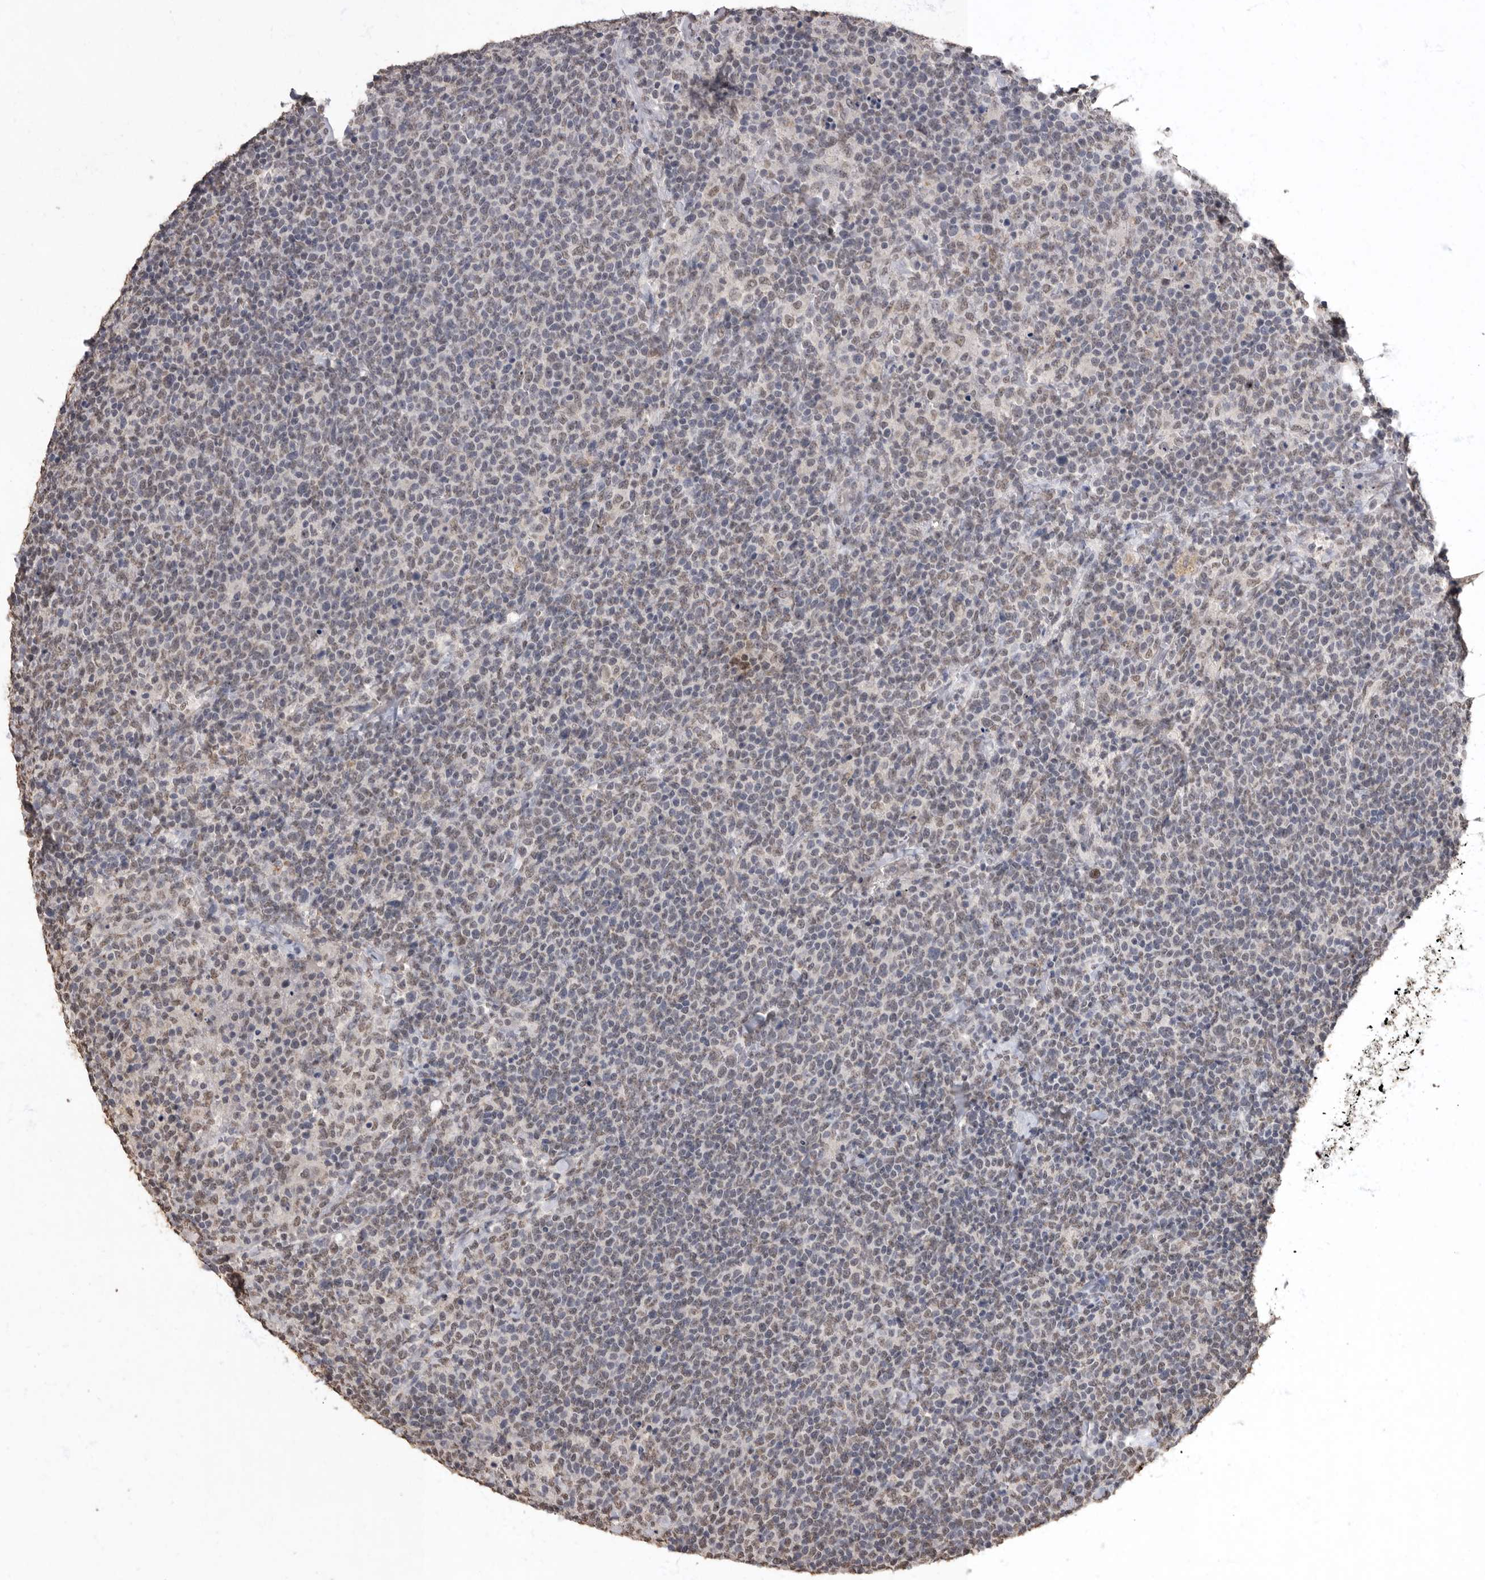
{"staining": {"intensity": "negative", "quantity": "none", "location": "none"}, "tissue": "lymphoma", "cell_type": "Tumor cells", "image_type": "cancer", "snomed": [{"axis": "morphology", "description": "Malignant lymphoma, non-Hodgkin's type, High grade"}, {"axis": "topography", "description": "Lymph node"}], "caption": "Tumor cells are negative for protein expression in human malignant lymphoma, non-Hodgkin's type (high-grade). (IHC, brightfield microscopy, high magnification).", "gene": "NBL1", "patient": {"sex": "male", "age": 61}}